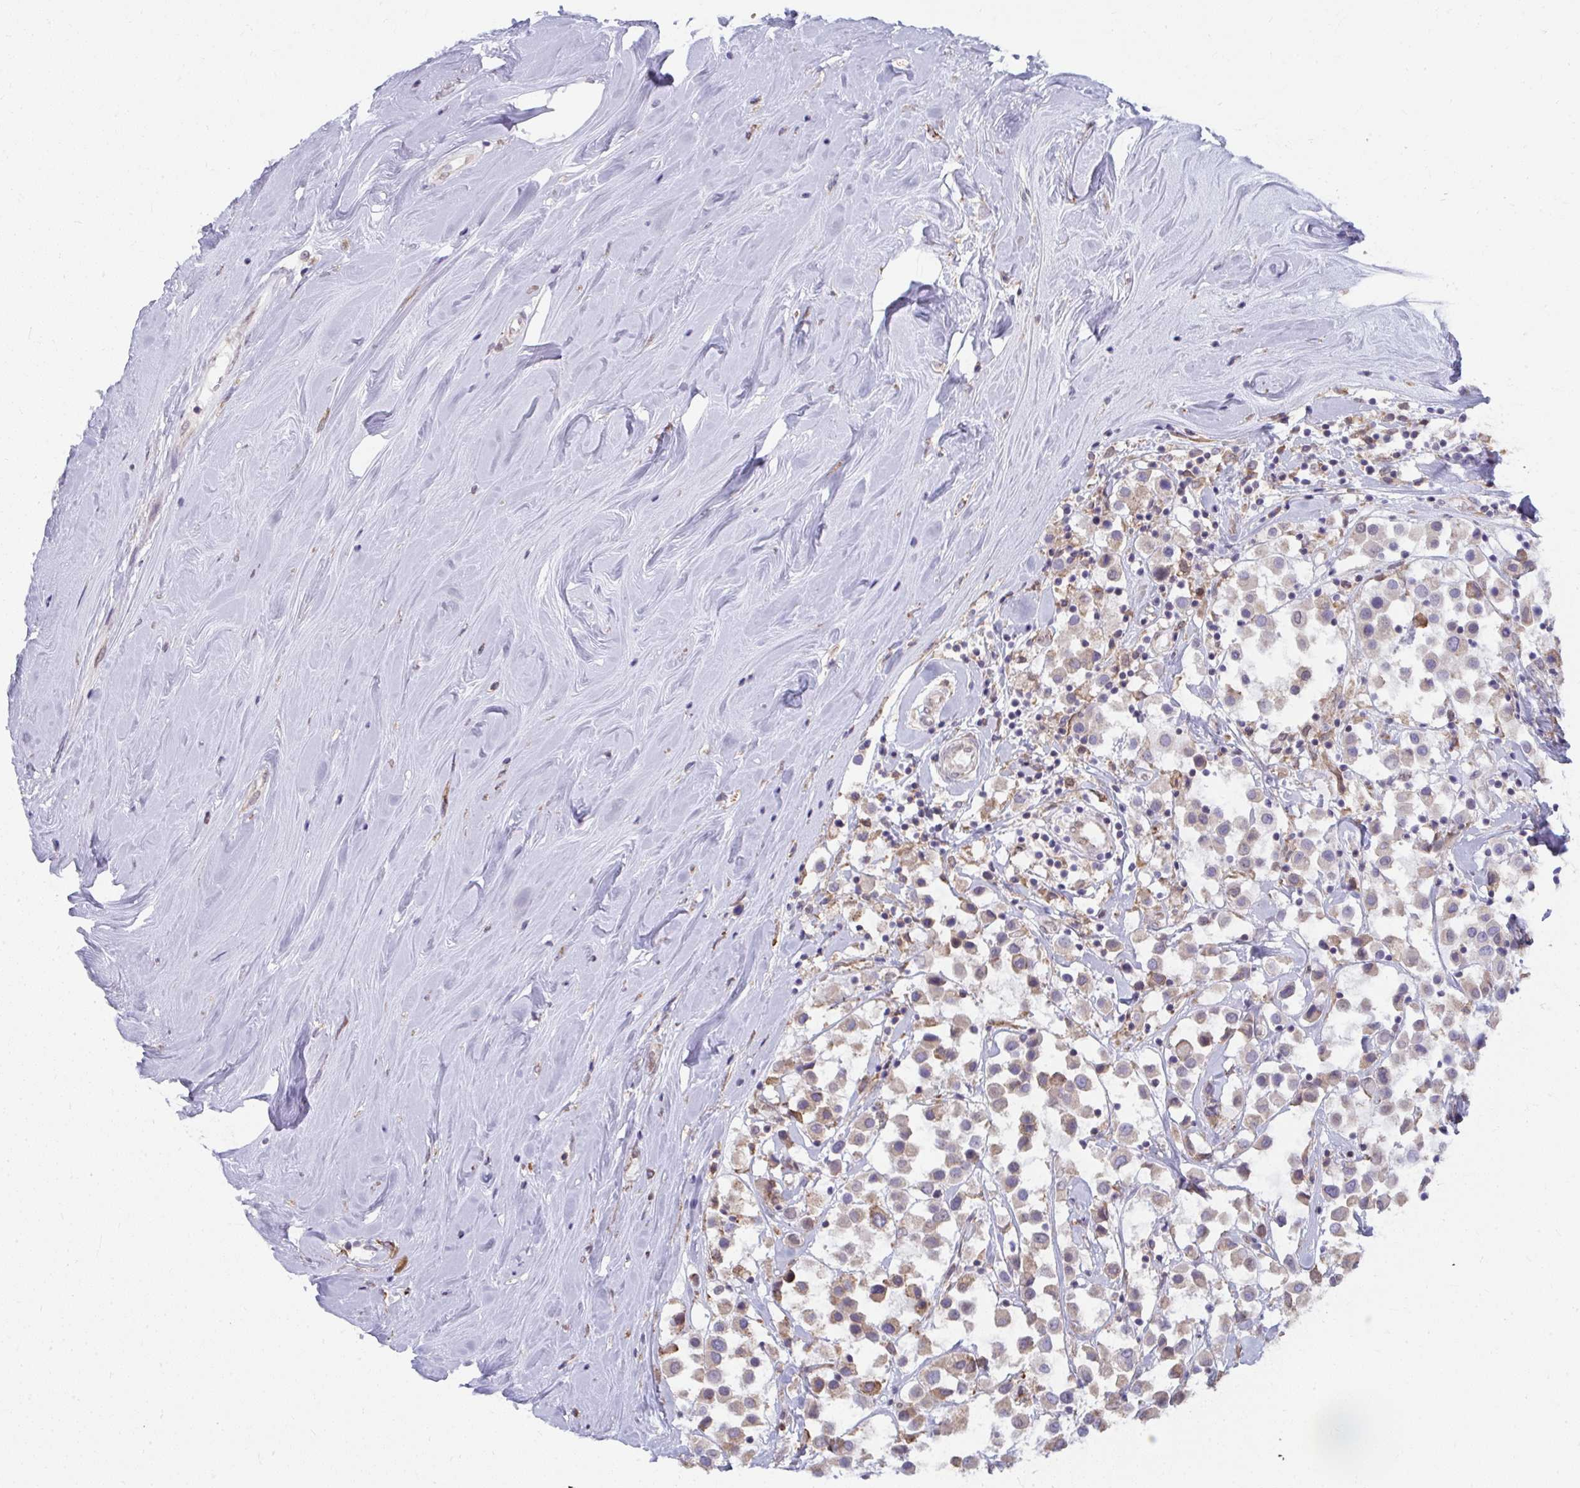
{"staining": {"intensity": "weak", "quantity": ">75%", "location": "cytoplasmic/membranous"}, "tissue": "breast cancer", "cell_type": "Tumor cells", "image_type": "cancer", "snomed": [{"axis": "morphology", "description": "Duct carcinoma"}, {"axis": "topography", "description": "Breast"}], "caption": "IHC of human breast cancer exhibits low levels of weak cytoplasmic/membranous staining in approximately >75% of tumor cells.", "gene": "NMNAT1", "patient": {"sex": "female", "age": 61}}